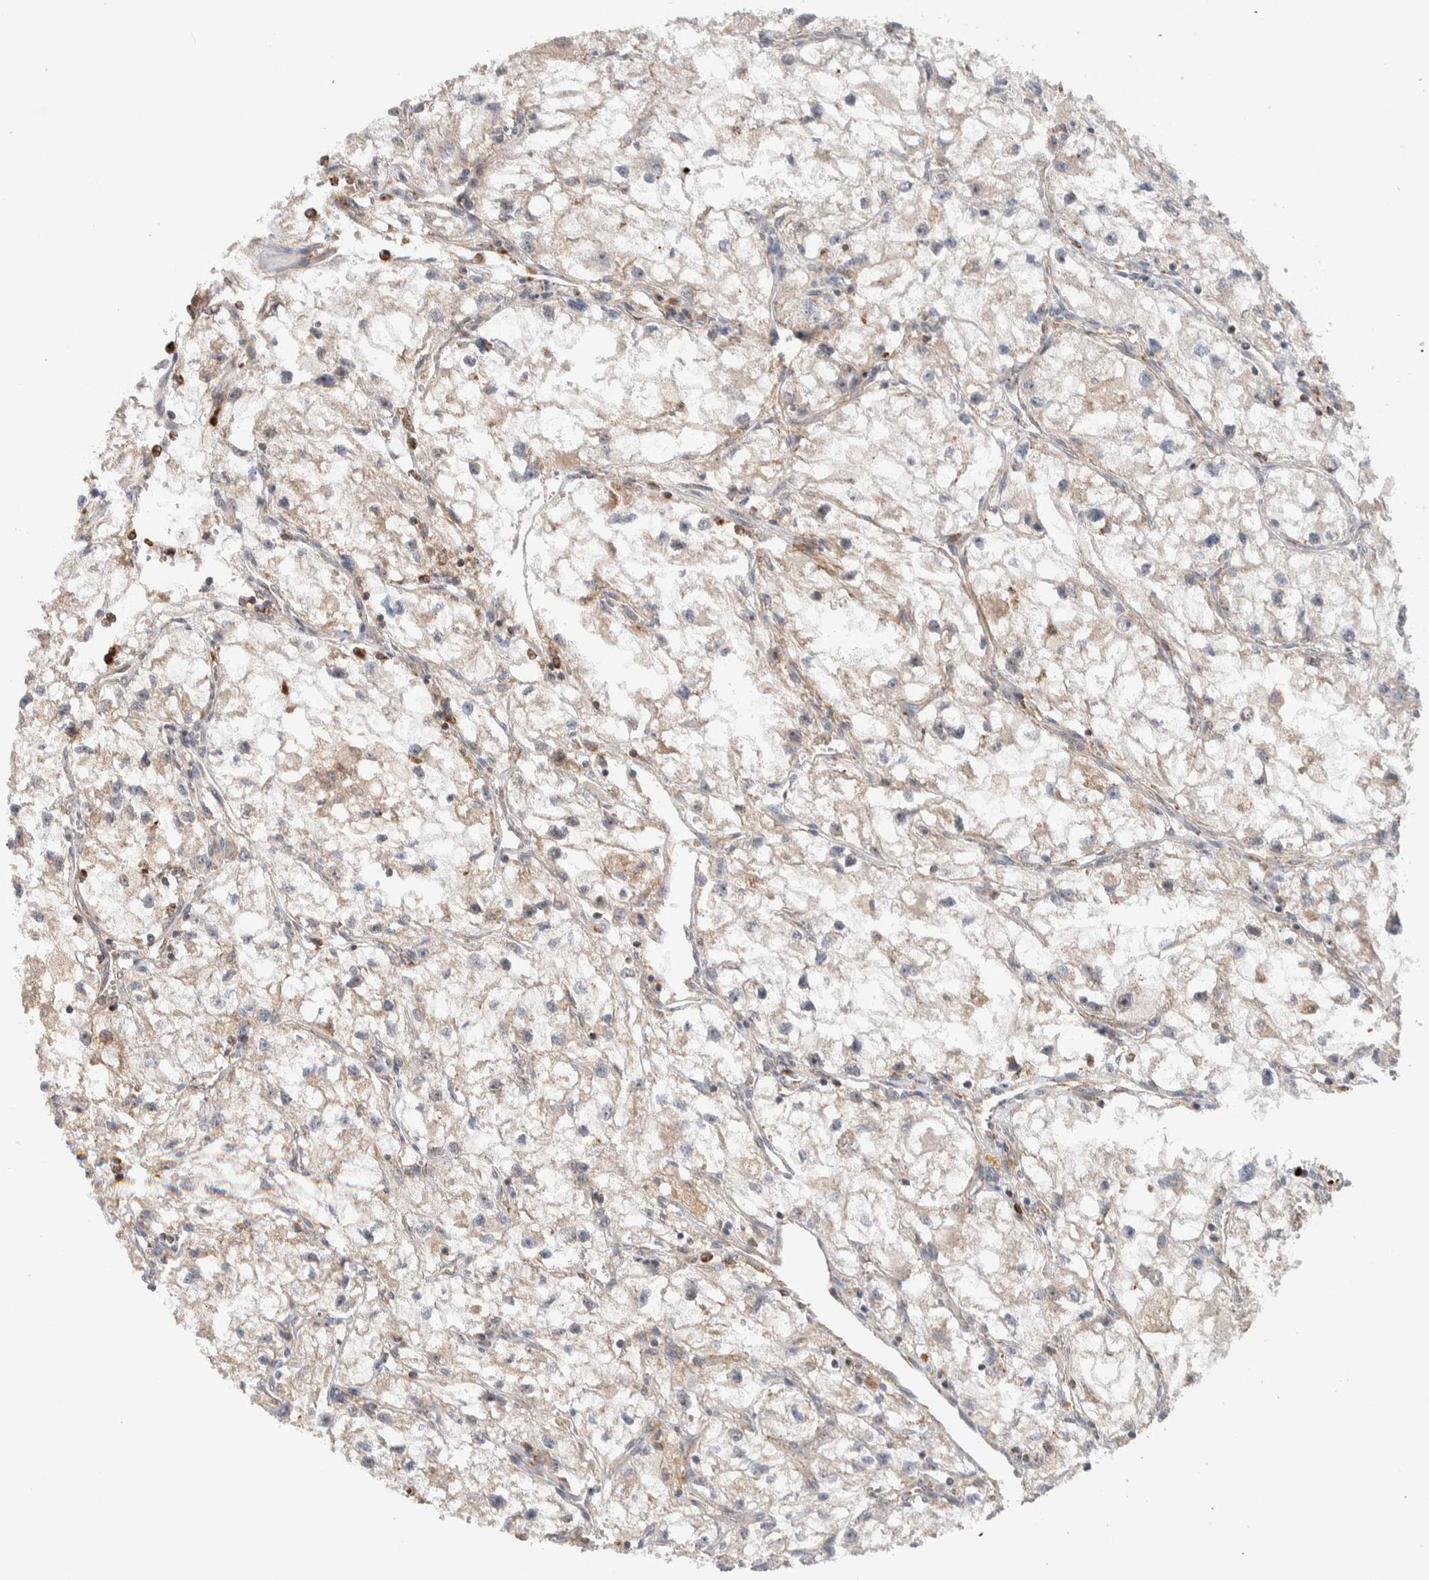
{"staining": {"intensity": "weak", "quantity": "<25%", "location": "cytoplasmic/membranous"}, "tissue": "renal cancer", "cell_type": "Tumor cells", "image_type": "cancer", "snomed": [{"axis": "morphology", "description": "Adenocarcinoma, NOS"}, {"axis": "topography", "description": "Kidney"}], "caption": "This is an immunohistochemistry (IHC) image of human renal cancer (adenocarcinoma). There is no staining in tumor cells.", "gene": "VPS53", "patient": {"sex": "female", "age": 70}}